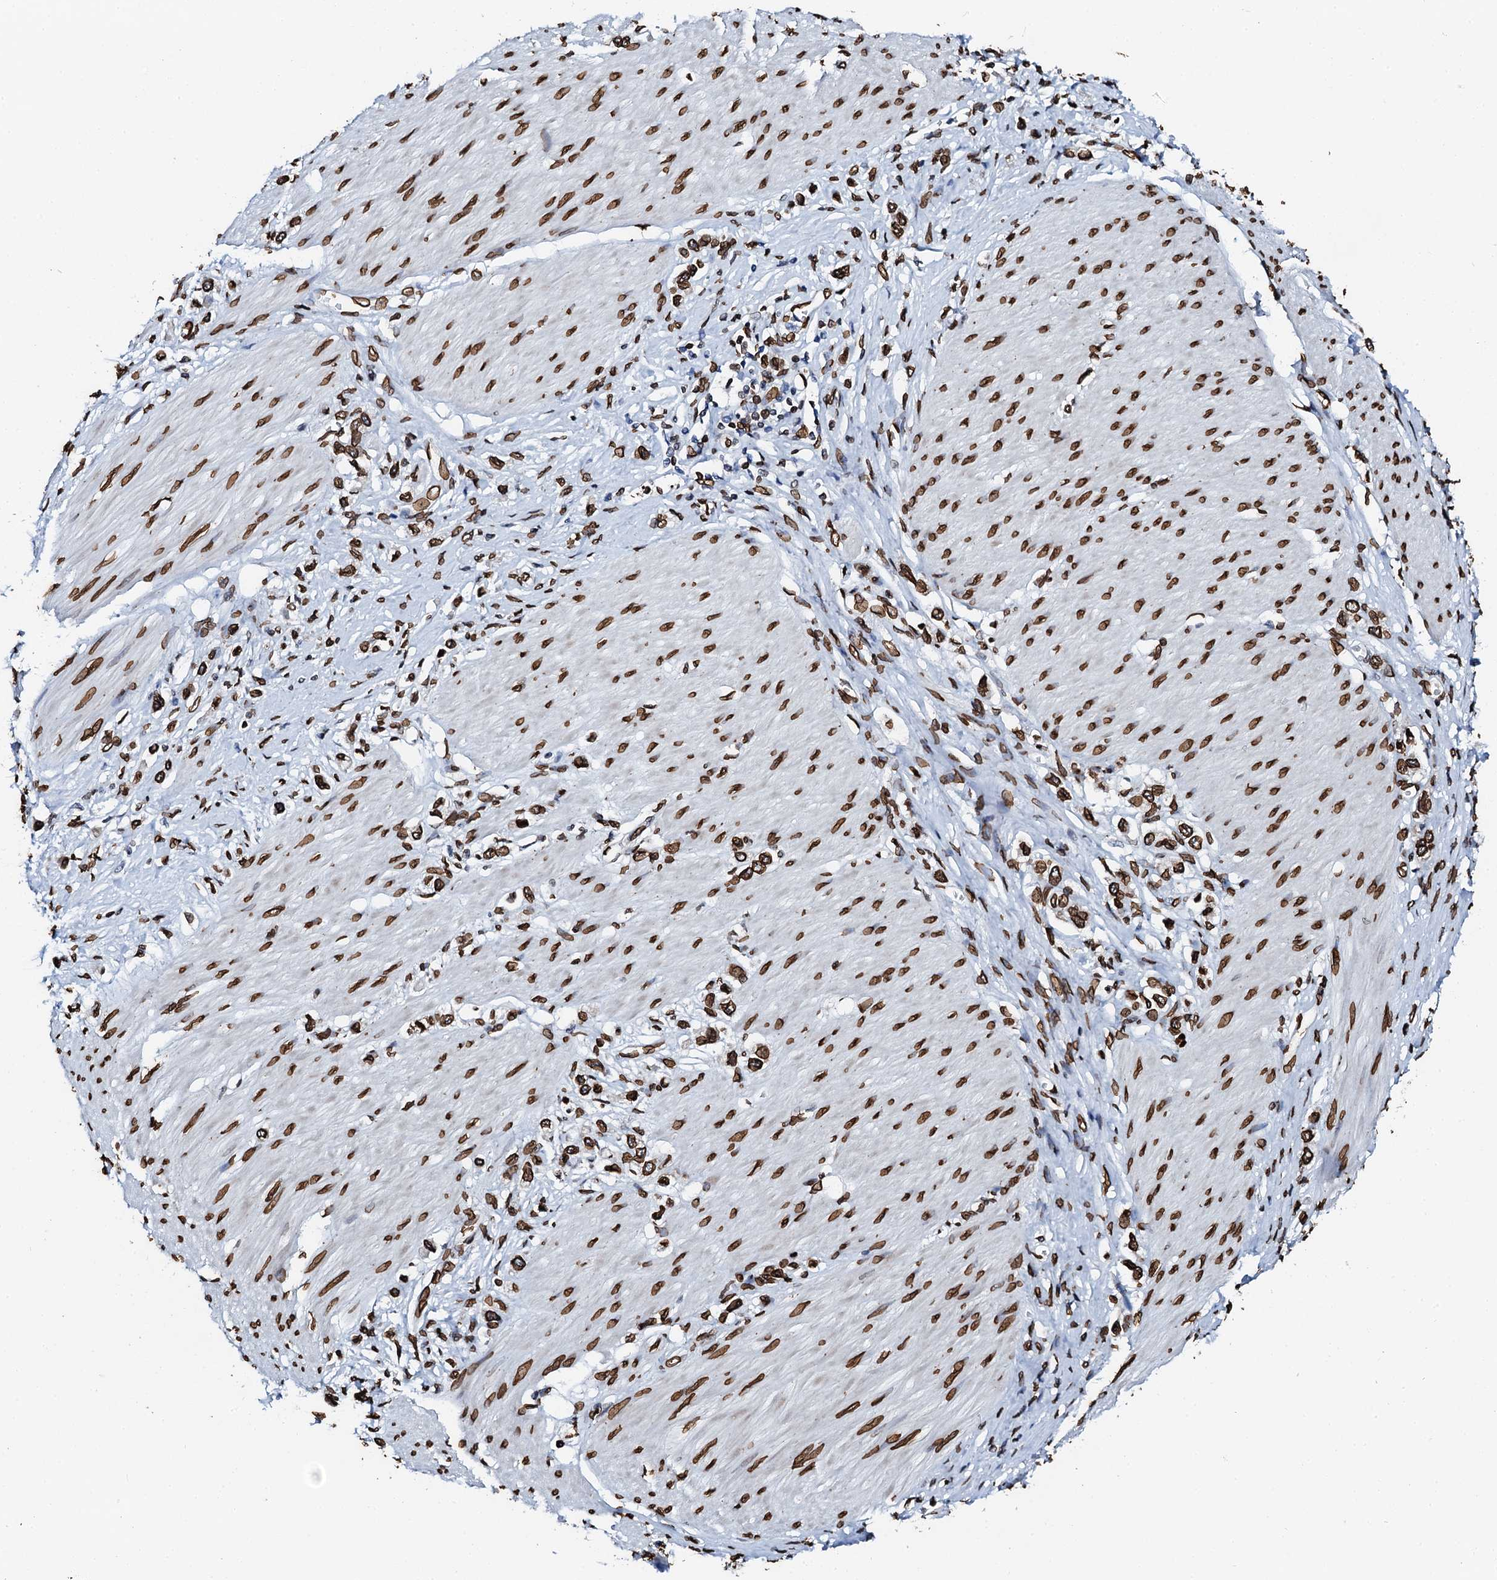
{"staining": {"intensity": "strong", "quantity": ">75%", "location": "nuclear"}, "tissue": "stomach cancer", "cell_type": "Tumor cells", "image_type": "cancer", "snomed": [{"axis": "morphology", "description": "Normal tissue, NOS"}, {"axis": "morphology", "description": "Adenocarcinoma, NOS"}, {"axis": "topography", "description": "Stomach, upper"}, {"axis": "topography", "description": "Stomach"}], "caption": "There is high levels of strong nuclear staining in tumor cells of adenocarcinoma (stomach), as demonstrated by immunohistochemical staining (brown color).", "gene": "KATNAL2", "patient": {"sex": "female", "age": 65}}